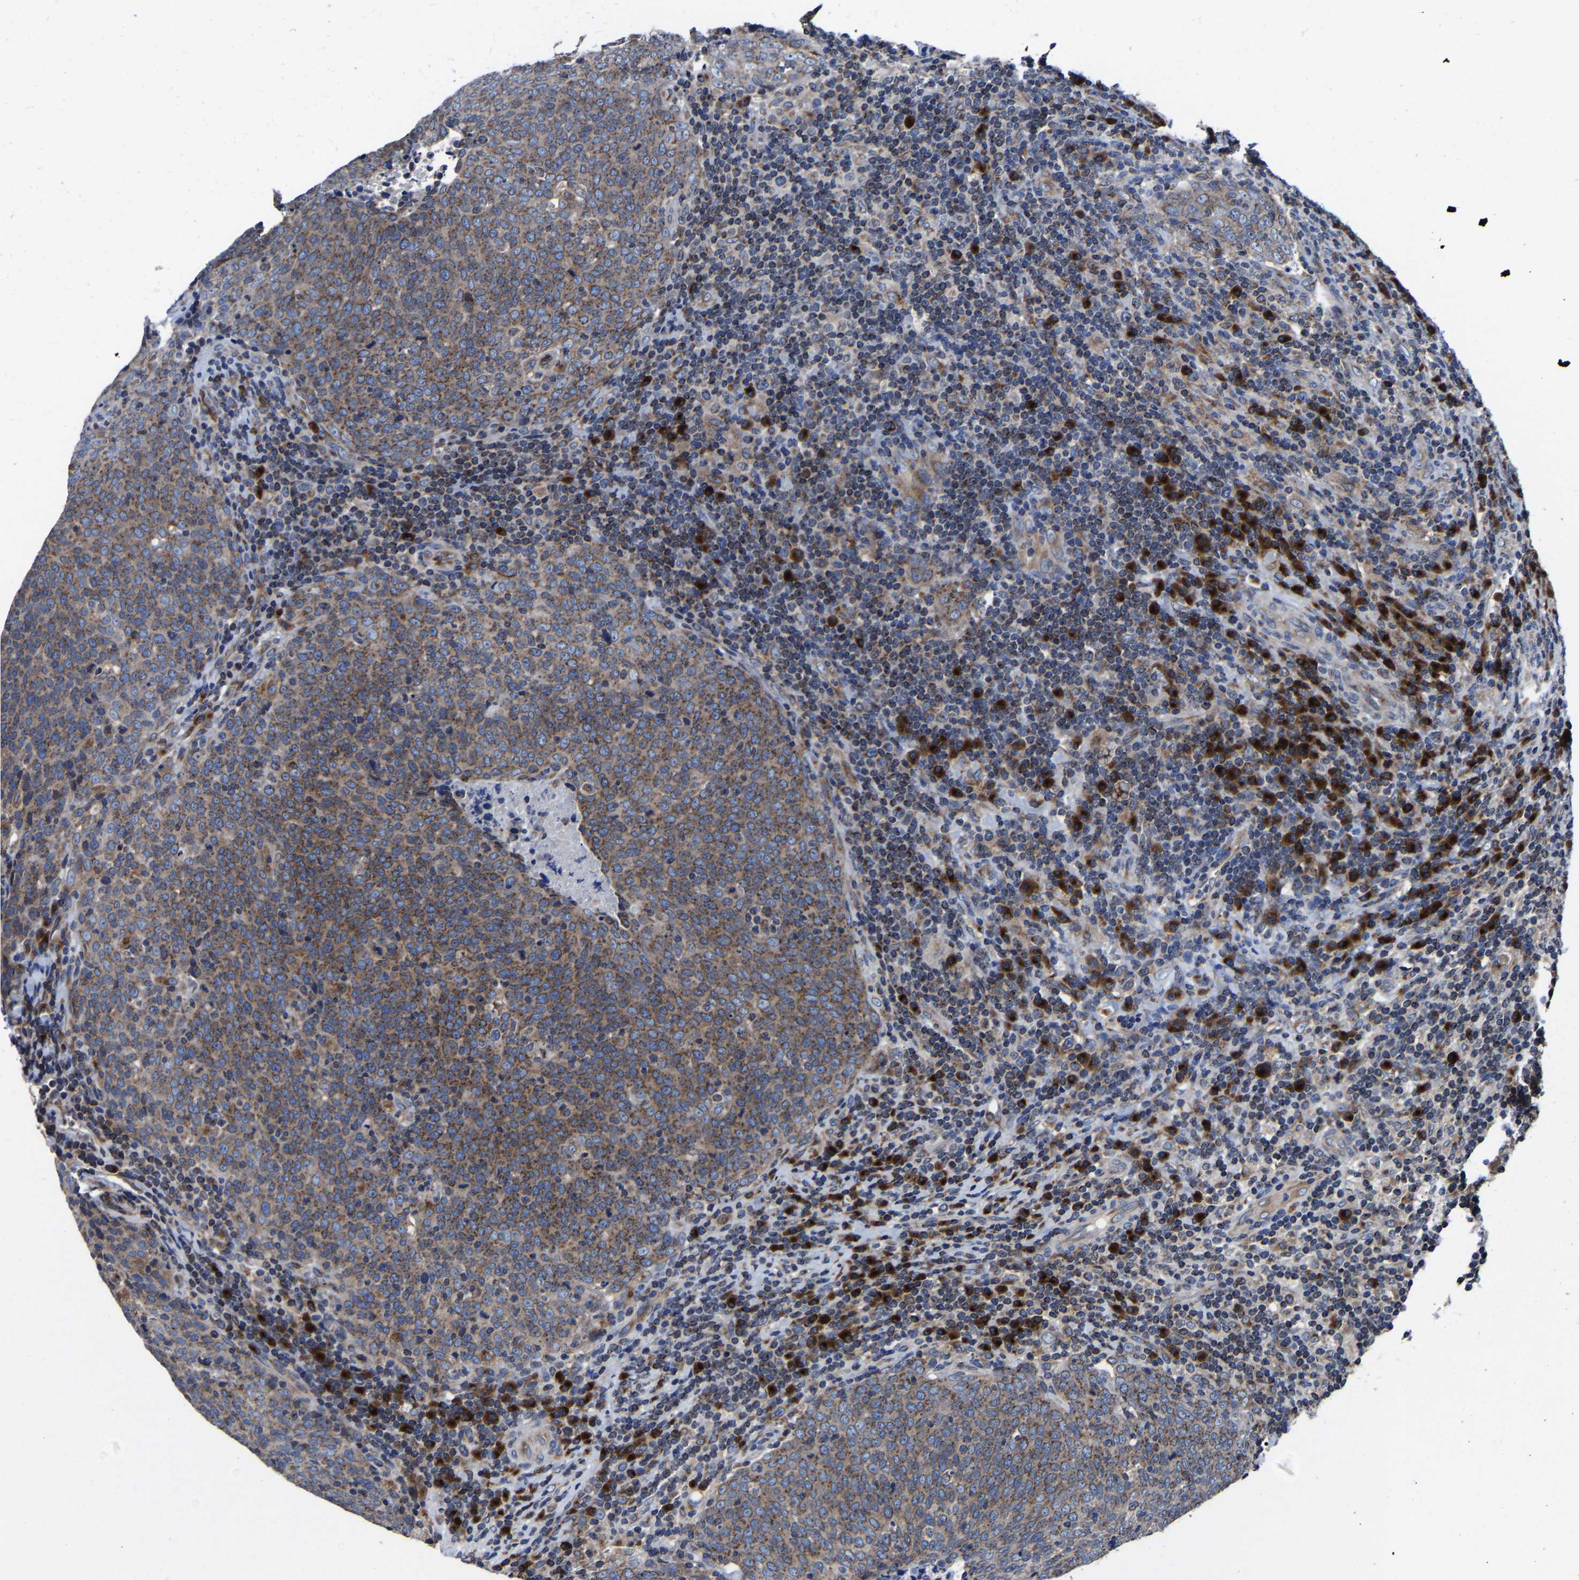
{"staining": {"intensity": "moderate", "quantity": ">75%", "location": "cytoplasmic/membranous"}, "tissue": "head and neck cancer", "cell_type": "Tumor cells", "image_type": "cancer", "snomed": [{"axis": "morphology", "description": "Squamous cell carcinoma, NOS"}, {"axis": "morphology", "description": "Squamous cell carcinoma, metastatic, NOS"}, {"axis": "topography", "description": "Lymph node"}, {"axis": "topography", "description": "Head-Neck"}], "caption": "Head and neck cancer was stained to show a protein in brown. There is medium levels of moderate cytoplasmic/membranous expression in about >75% of tumor cells.", "gene": "EBAG9", "patient": {"sex": "male", "age": 62}}